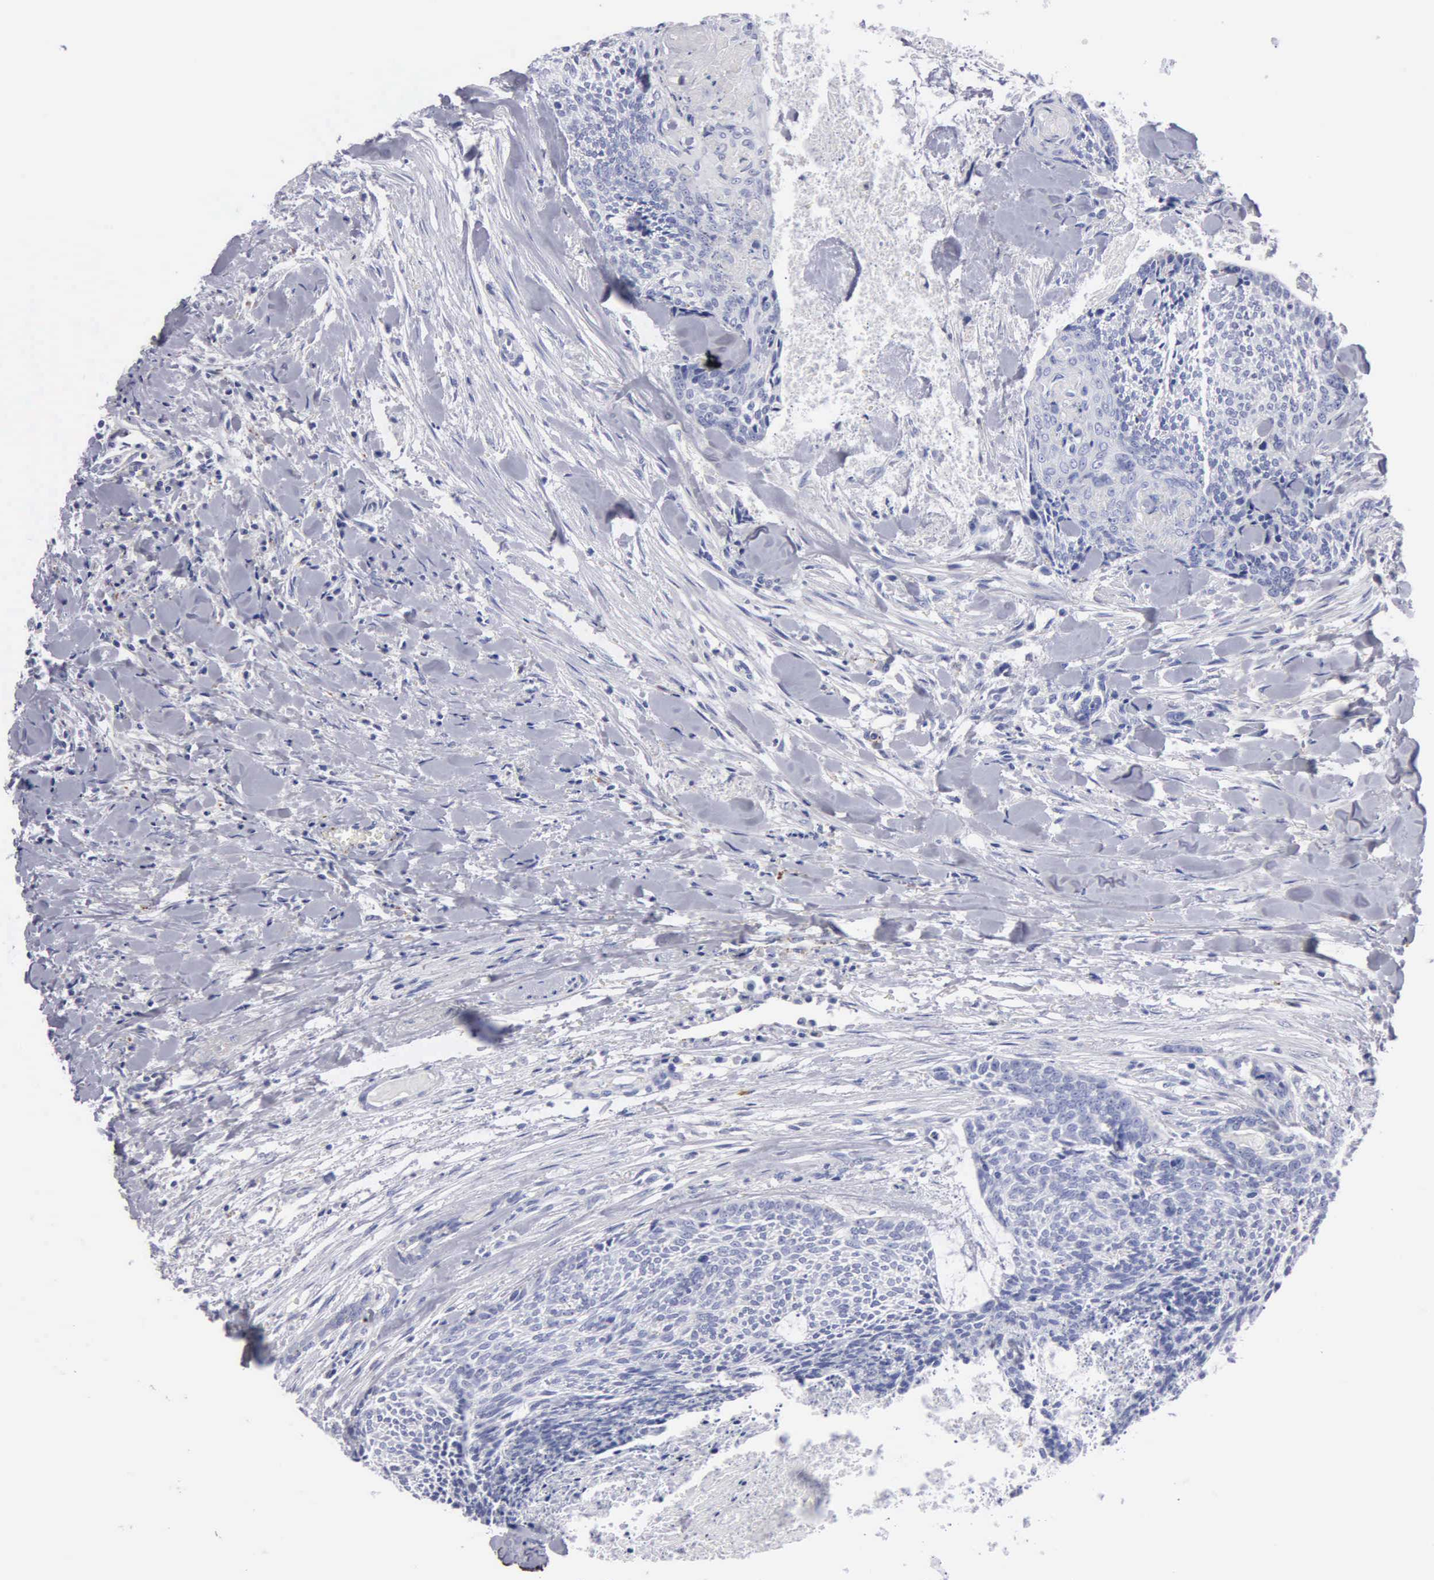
{"staining": {"intensity": "negative", "quantity": "none", "location": "none"}, "tissue": "head and neck cancer", "cell_type": "Tumor cells", "image_type": "cancer", "snomed": [{"axis": "morphology", "description": "Squamous cell carcinoma, NOS"}, {"axis": "topography", "description": "Salivary gland"}, {"axis": "topography", "description": "Head-Neck"}], "caption": "Immunohistochemistry (IHC) histopathology image of human head and neck cancer (squamous cell carcinoma) stained for a protein (brown), which reveals no positivity in tumor cells.", "gene": "CTSL", "patient": {"sex": "male", "age": 70}}